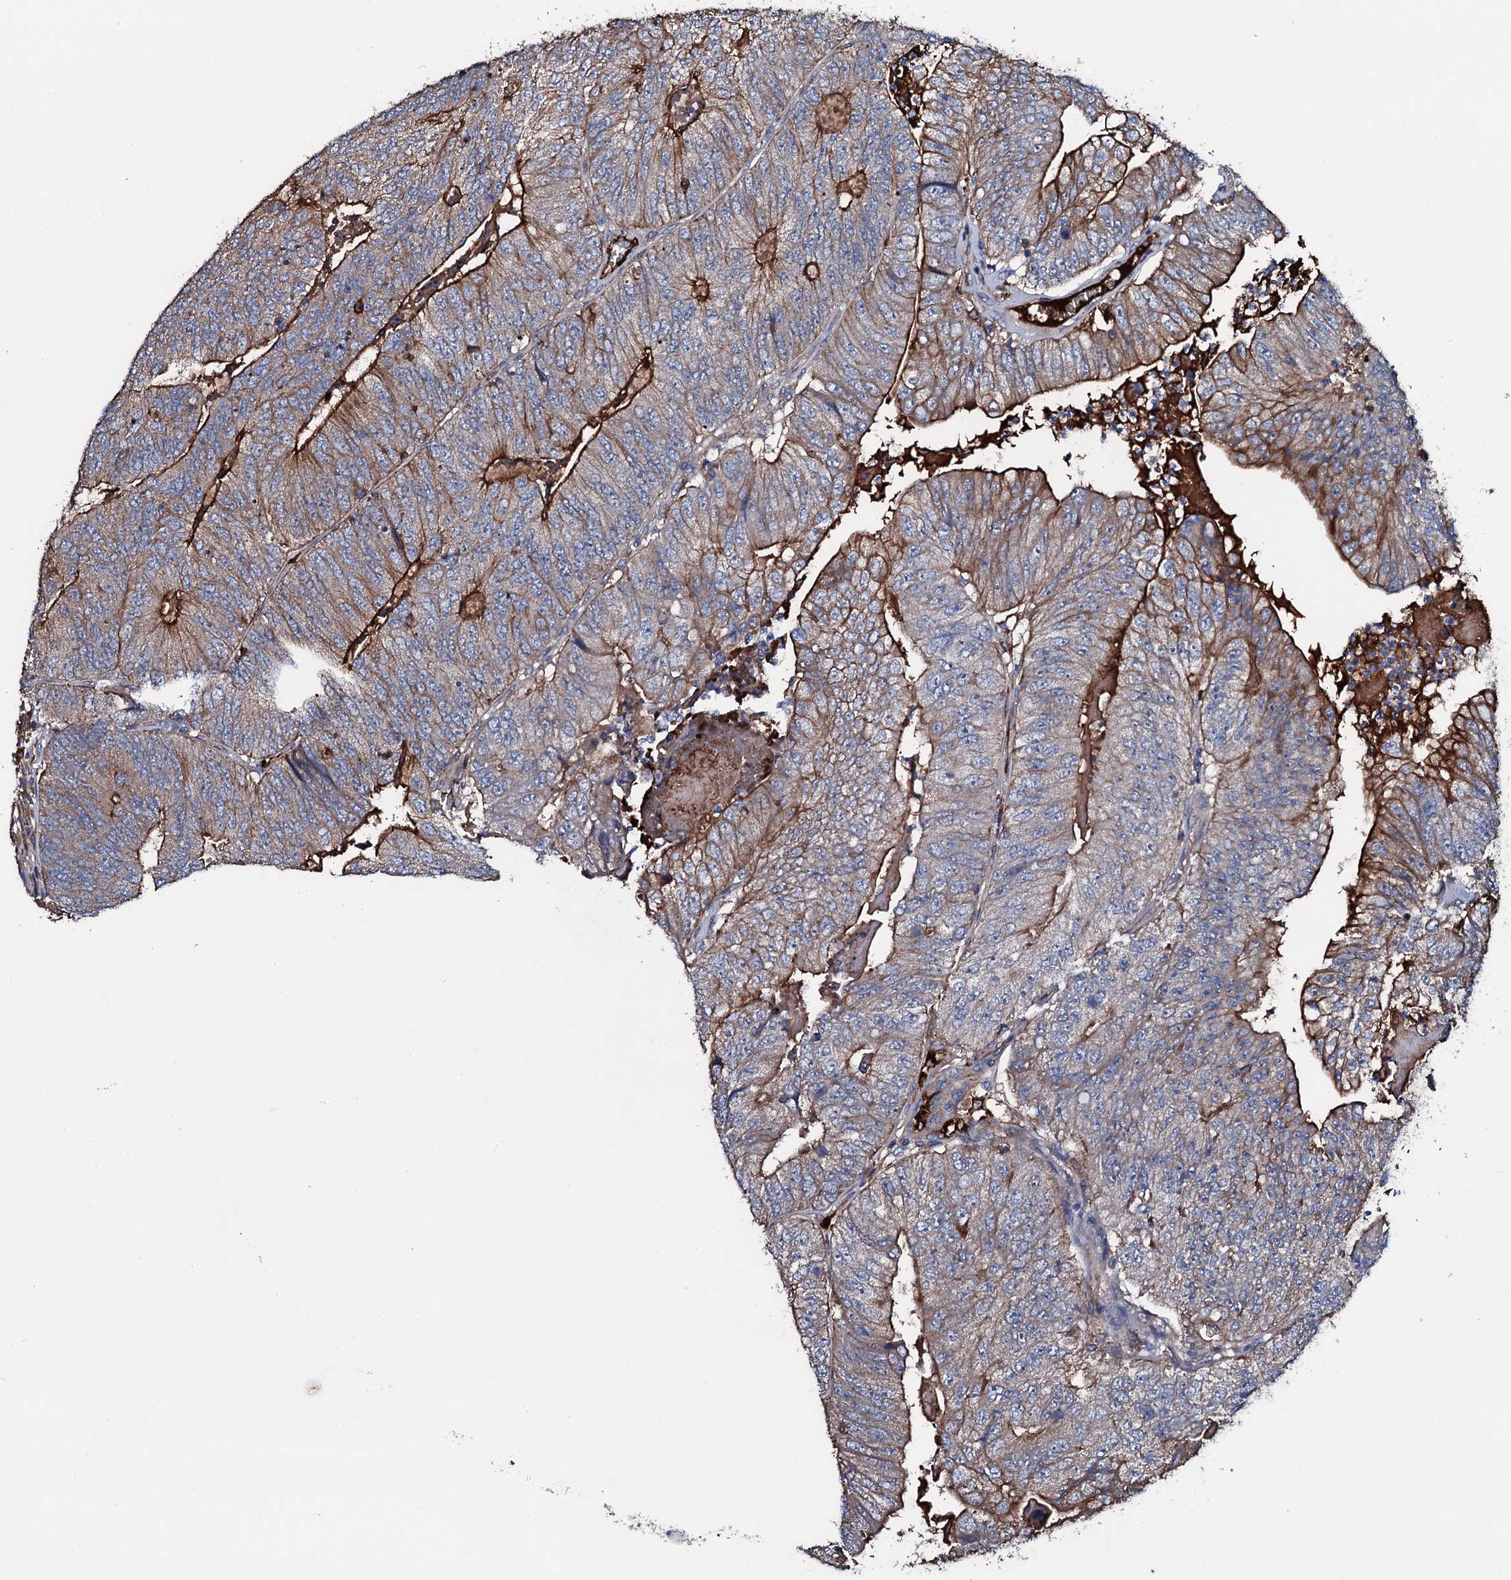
{"staining": {"intensity": "strong", "quantity": "25%-75%", "location": "cytoplasmic/membranous"}, "tissue": "colorectal cancer", "cell_type": "Tumor cells", "image_type": "cancer", "snomed": [{"axis": "morphology", "description": "Adenocarcinoma, NOS"}, {"axis": "topography", "description": "Colon"}], "caption": "A high amount of strong cytoplasmic/membranous staining is seen in about 25%-75% of tumor cells in colorectal cancer (adenocarcinoma) tissue.", "gene": "NEK1", "patient": {"sex": "female", "age": 67}}